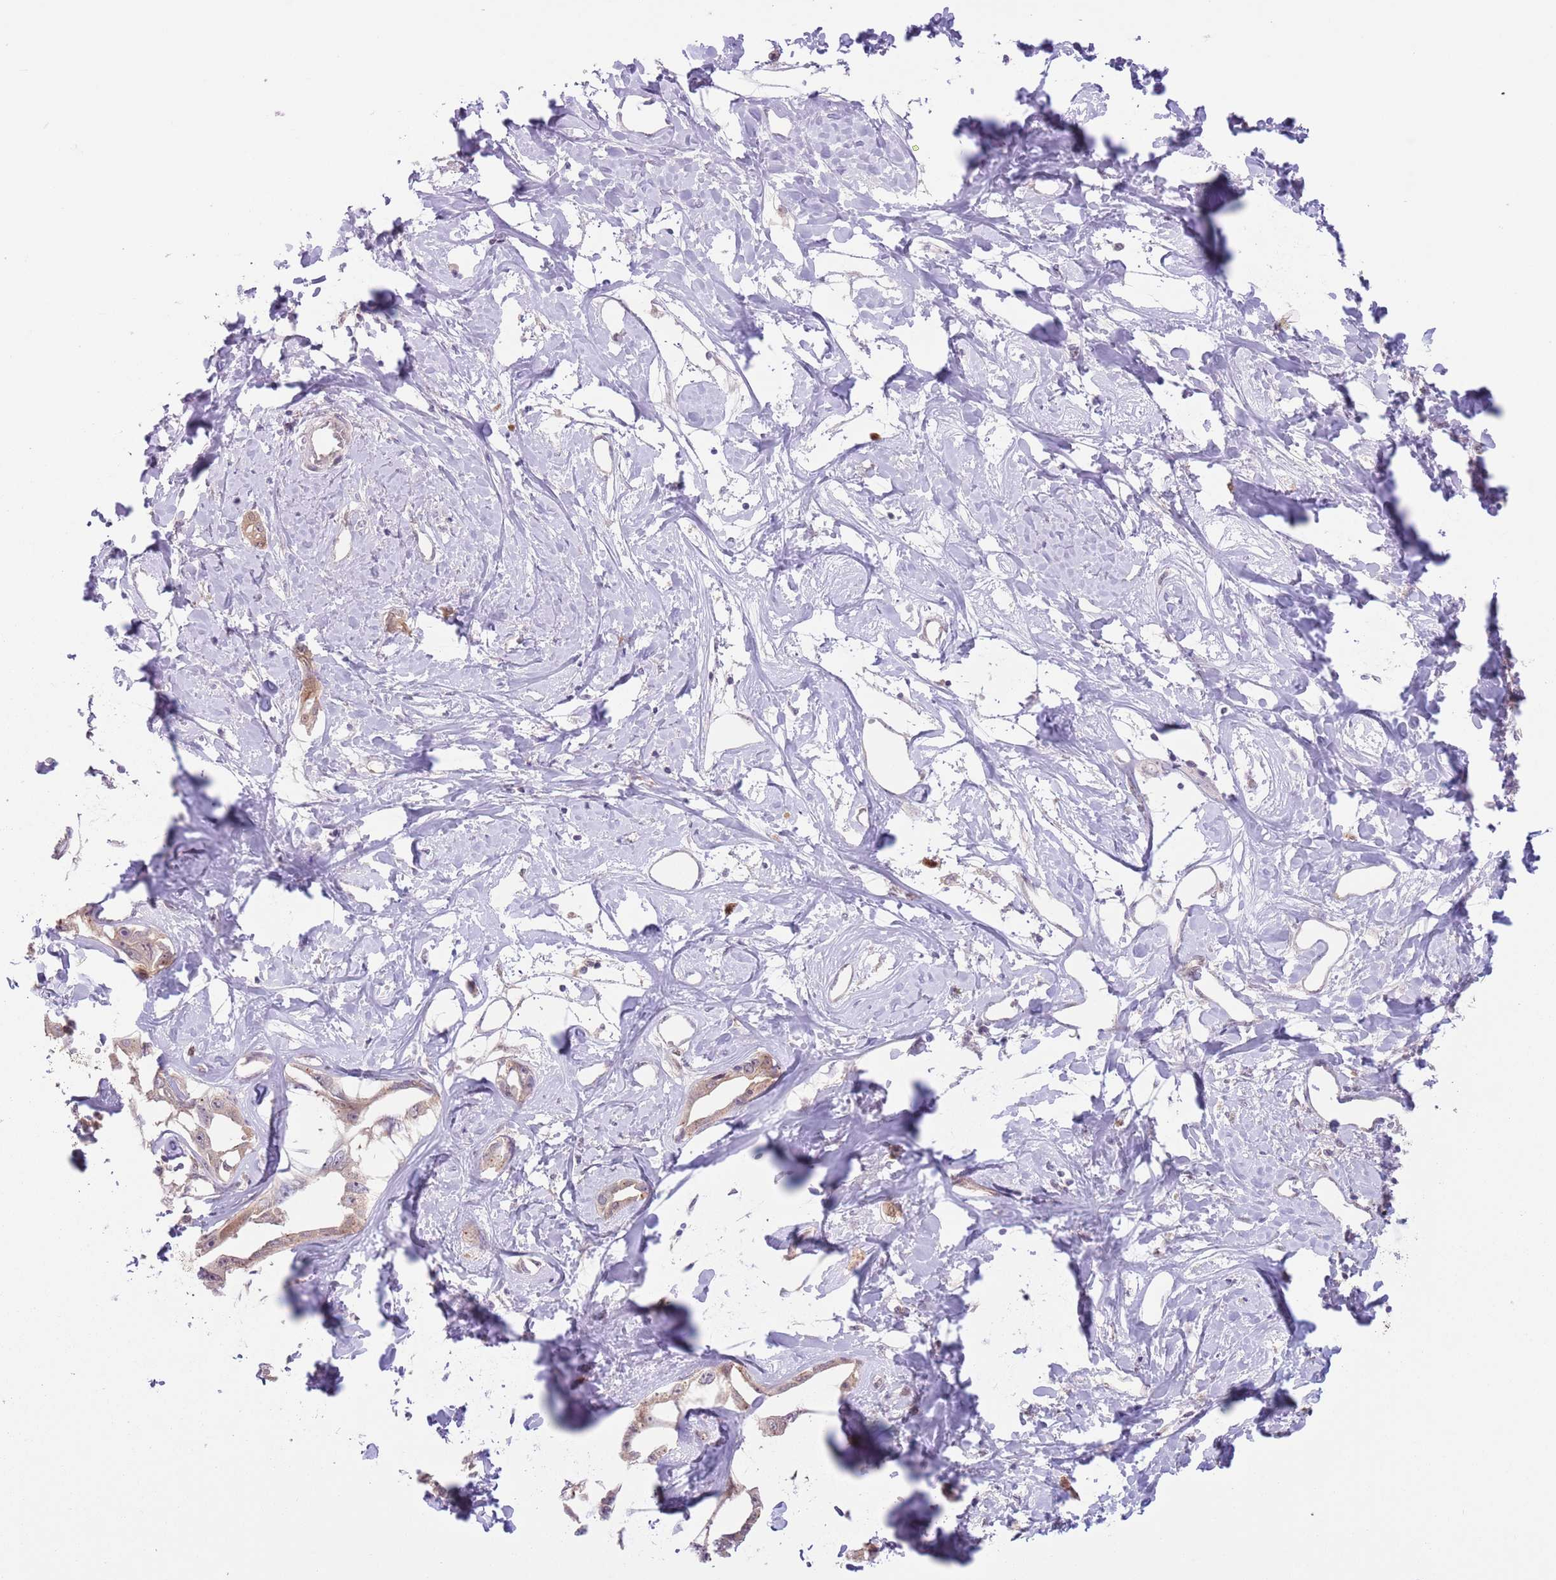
{"staining": {"intensity": "weak", "quantity": ">75%", "location": "cytoplasmic/membranous"}, "tissue": "liver cancer", "cell_type": "Tumor cells", "image_type": "cancer", "snomed": [{"axis": "morphology", "description": "Cholangiocarcinoma"}, {"axis": "topography", "description": "Liver"}], "caption": "Brown immunohistochemical staining in human liver cholangiocarcinoma reveals weak cytoplasmic/membranous staining in about >75% of tumor cells. (DAB = brown stain, brightfield microscopy at high magnification).", "gene": "COPE", "patient": {"sex": "male", "age": 59}}